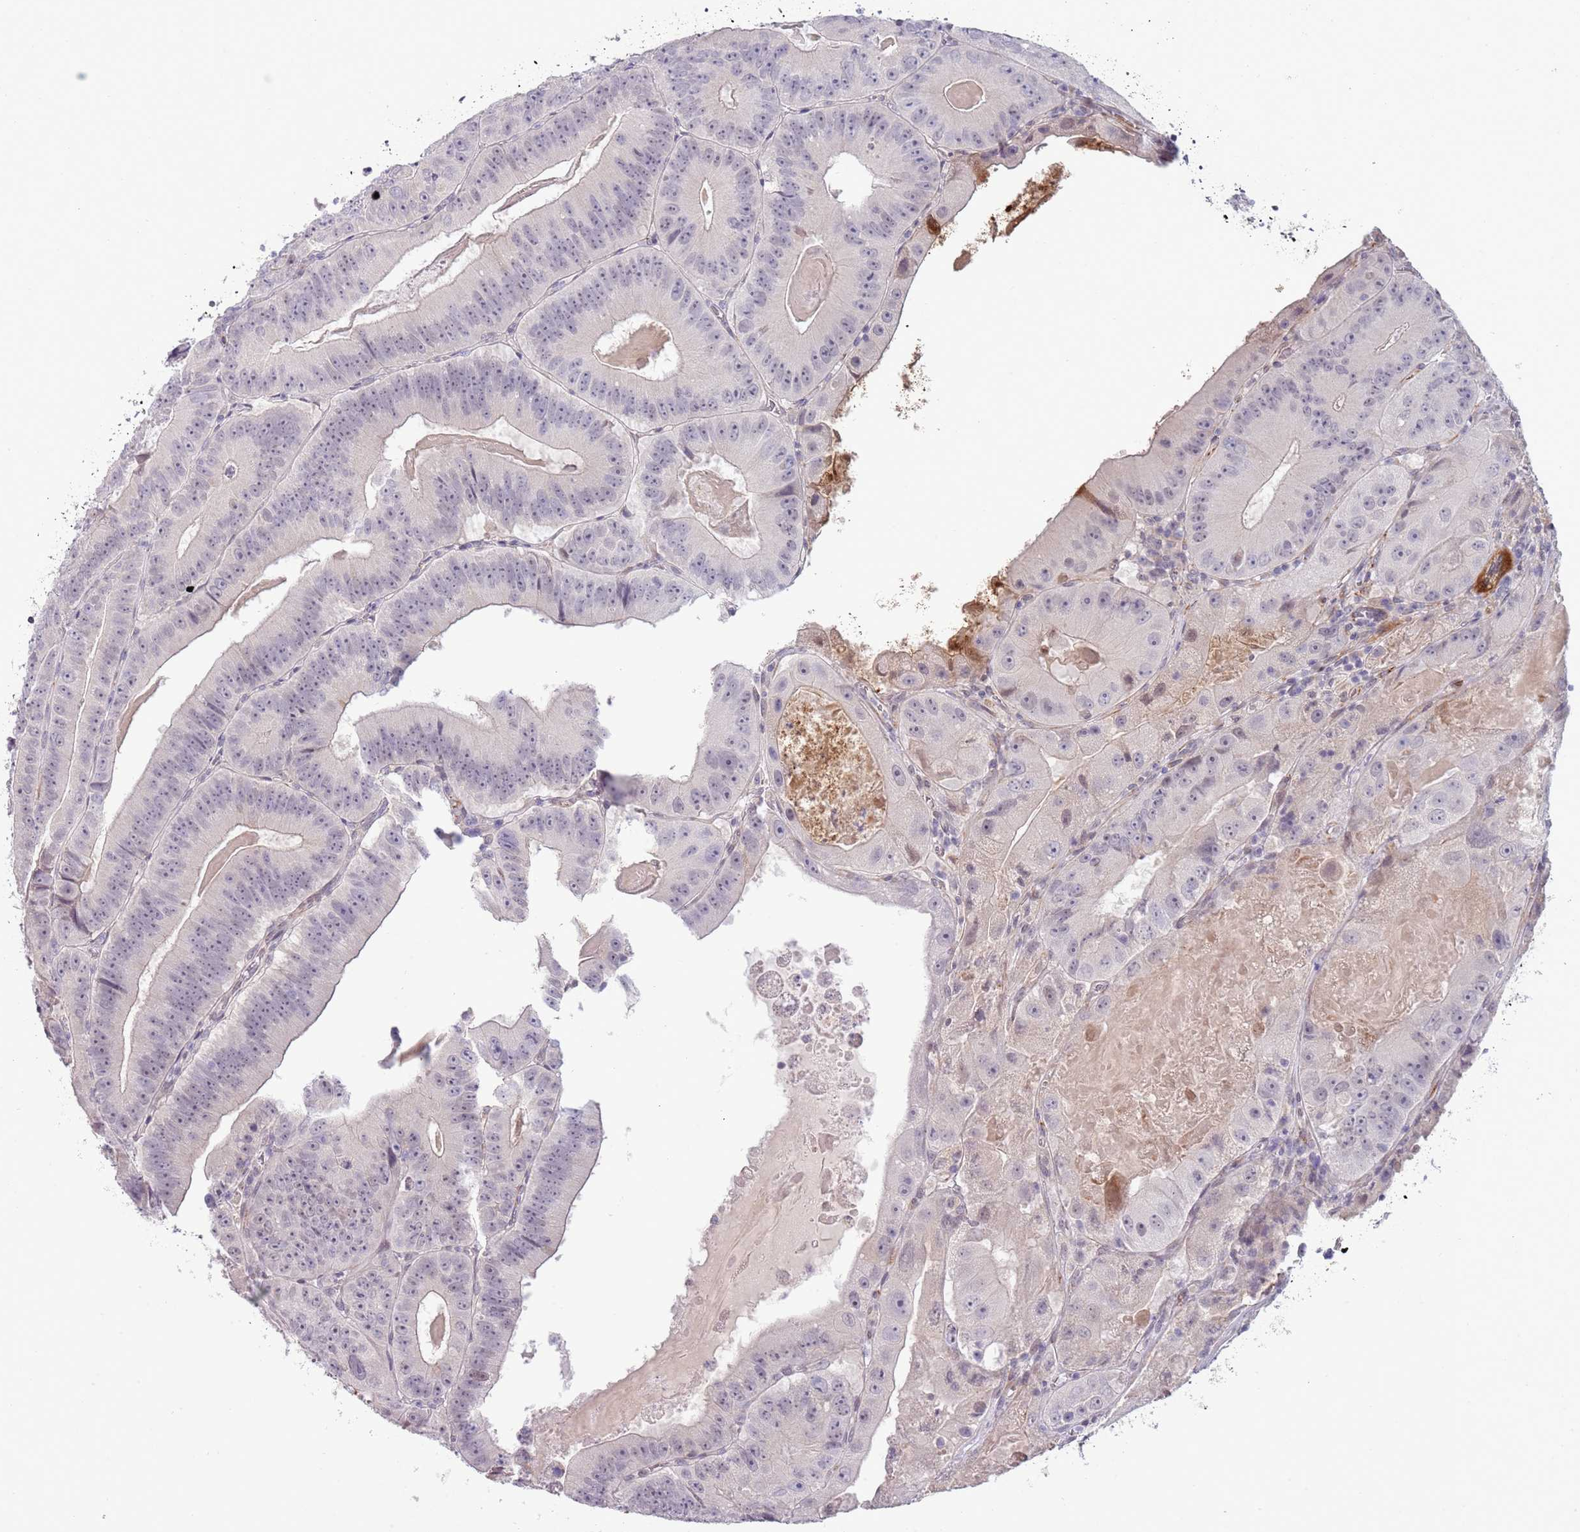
{"staining": {"intensity": "negative", "quantity": "none", "location": "none"}, "tissue": "colorectal cancer", "cell_type": "Tumor cells", "image_type": "cancer", "snomed": [{"axis": "morphology", "description": "Adenocarcinoma, NOS"}, {"axis": "topography", "description": "Colon"}], "caption": "The IHC photomicrograph has no significant staining in tumor cells of colorectal cancer (adenocarcinoma) tissue.", "gene": "NBPF3", "patient": {"sex": "female", "age": 86}}